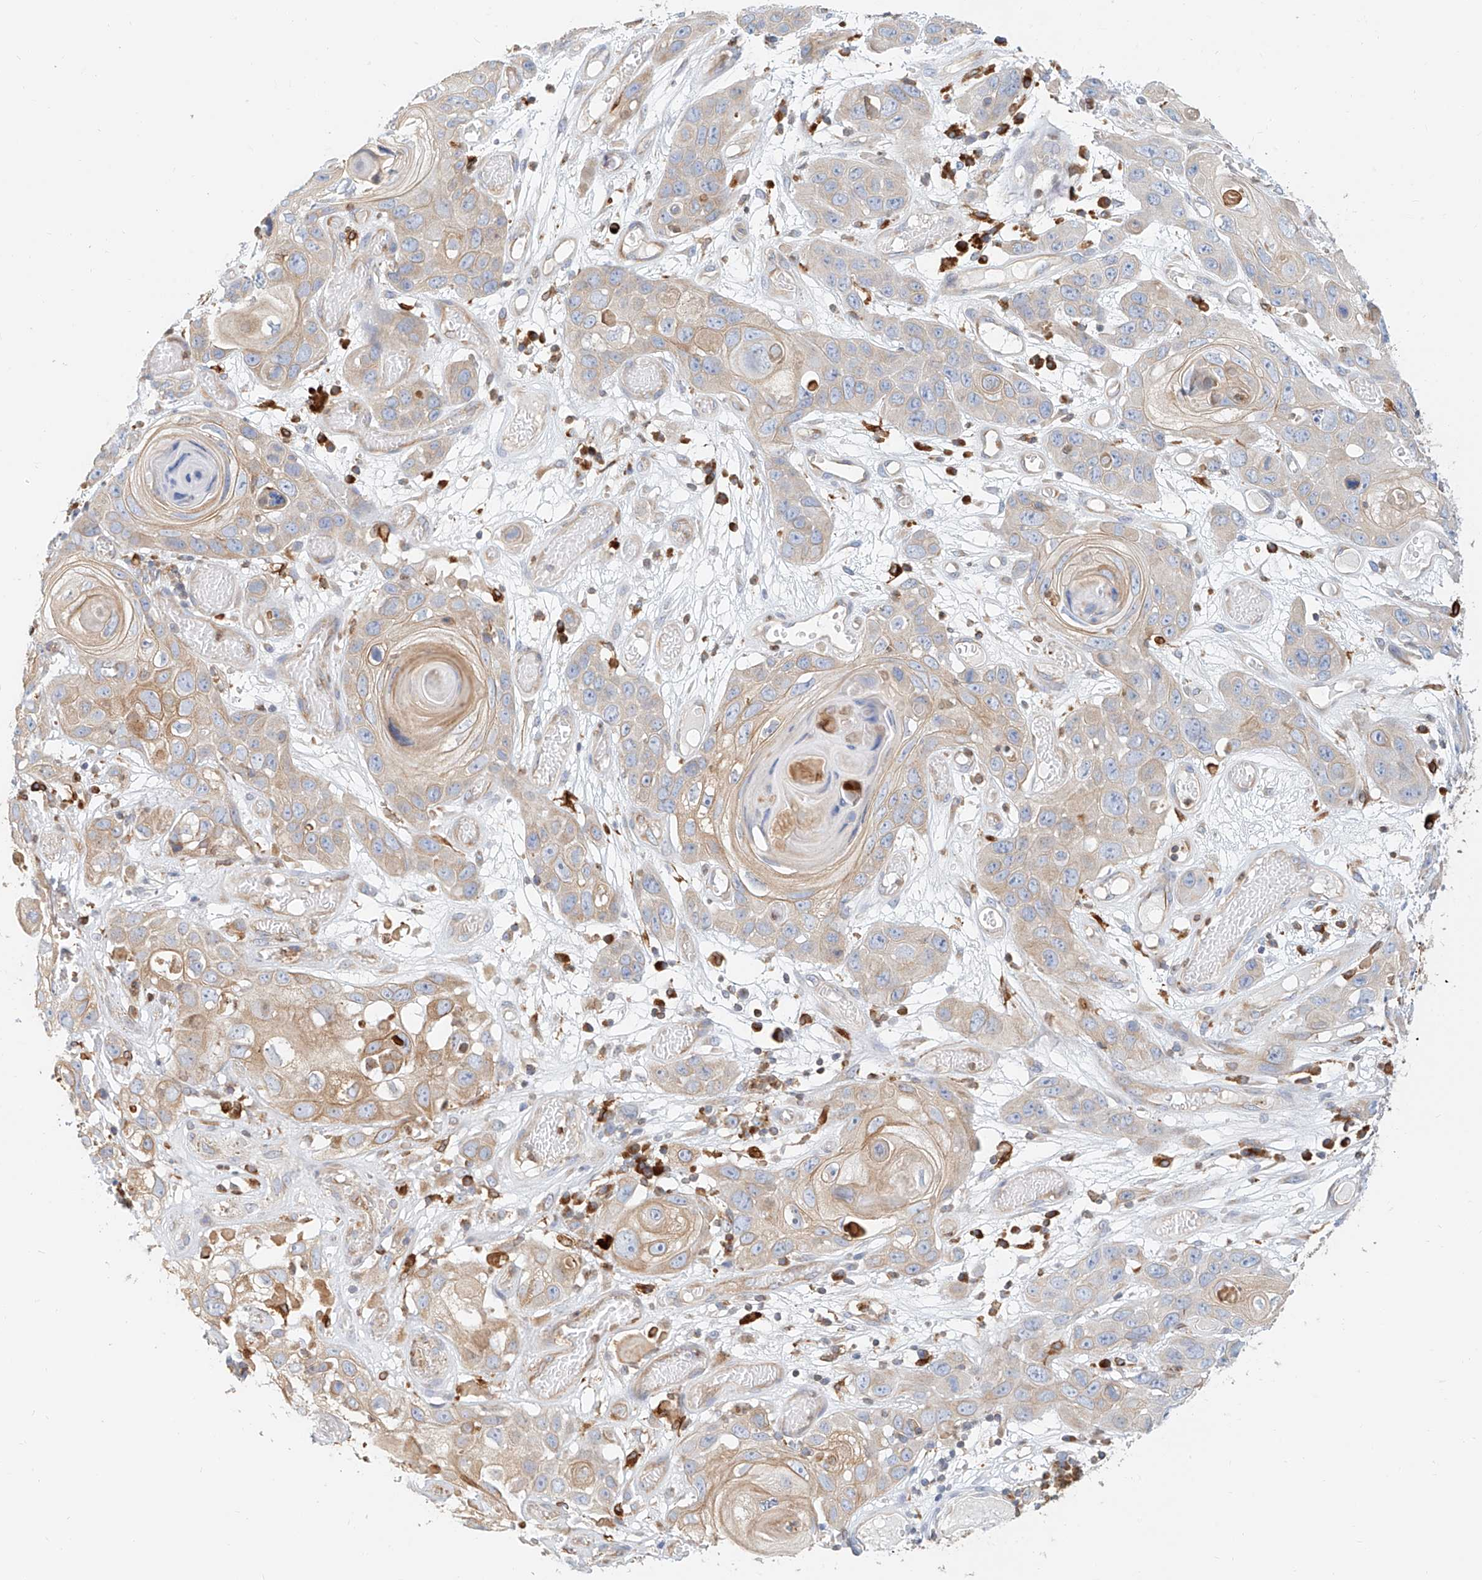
{"staining": {"intensity": "weak", "quantity": "<25%", "location": "cytoplasmic/membranous"}, "tissue": "skin cancer", "cell_type": "Tumor cells", "image_type": "cancer", "snomed": [{"axis": "morphology", "description": "Squamous cell carcinoma, NOS"}, {"axis": "topography", "description": "Skin"}], "caption": "An IHC micrograph of skin cancer (squamous cell carcinoma) is shown. There is no staining in tumor cells of skin cancer (squamous cell carcinoma).", "gene": "DHRS7", "patient": {"sex": "male", "age": 55}}